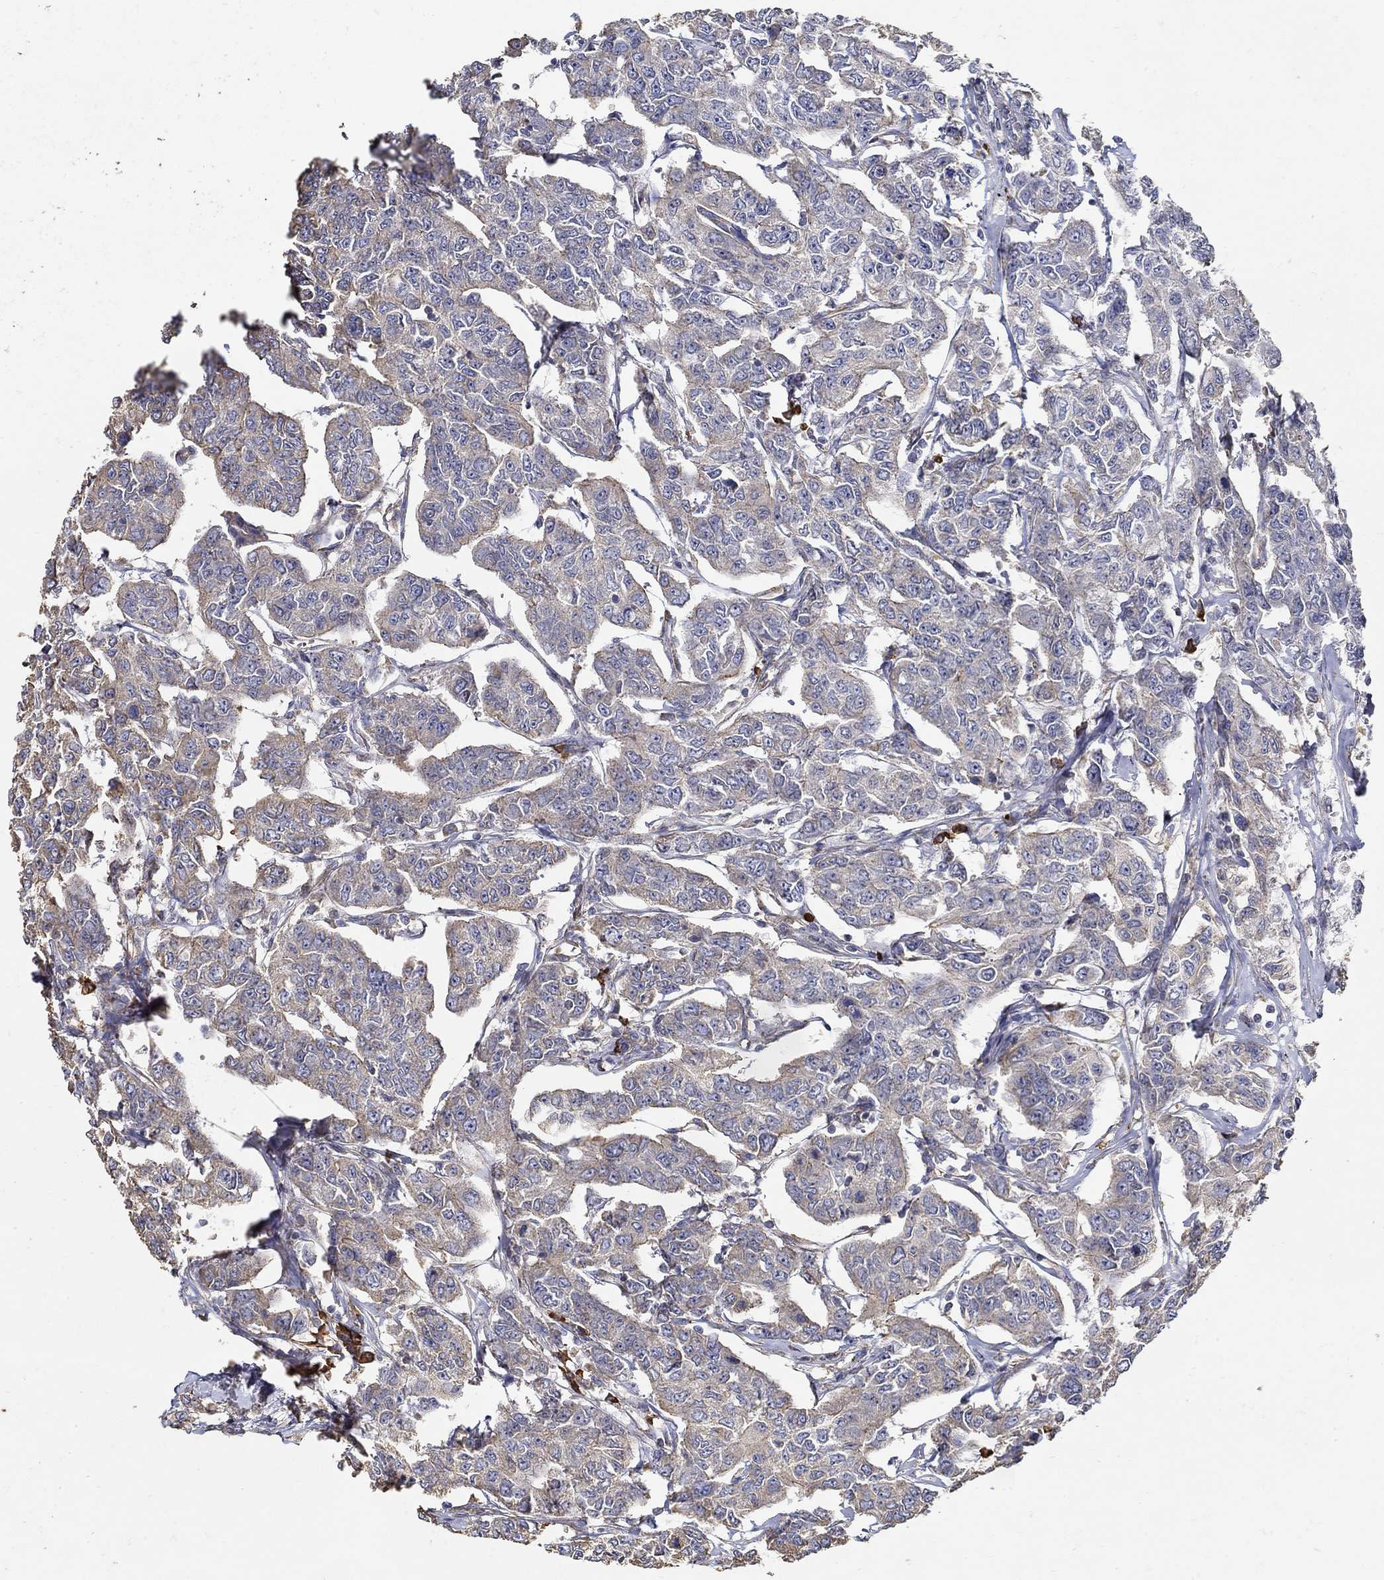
{"staining": {"intensity": "weak", "quantity": "25%-75%", "location": "cytoplasmic/membranous"}, "tissue": "breast cancer", "cell_type": "Tumor cells", "image_type": "cancer", "snomed": [{"axis": "morphology", "description": "Duct carcinoma"}, {"axis": "topography", "description": "Breast"}], "caption": "IHC image of breast cancer stained for a protein (brown), which reveals low levels of weak cytoplasmic/membranous expression in approximately 25%-75% of tumor cells.", "gene": "EMILIN3", "patient": {"sex": "female", "age": 88}}